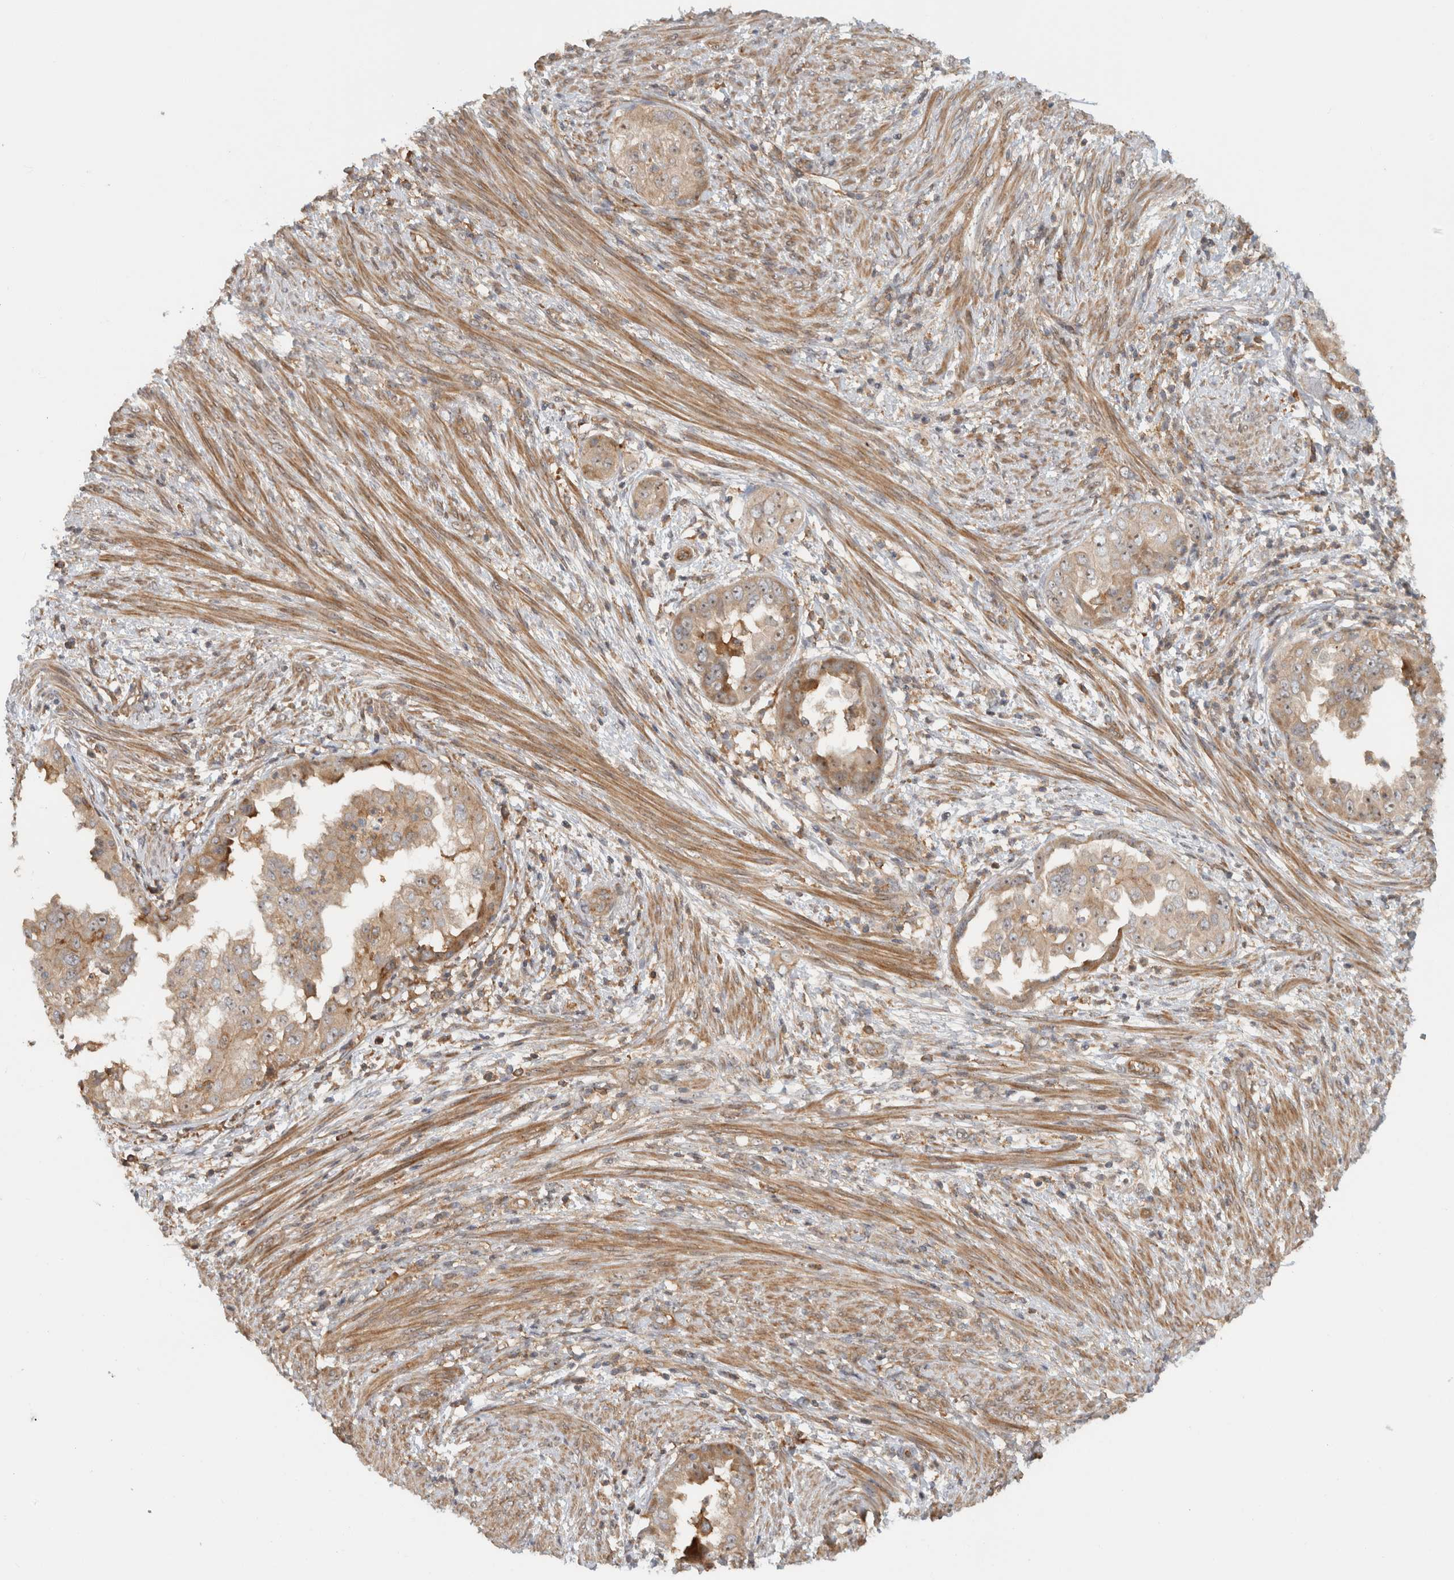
{"staining": {"intensity": "moderate", "quantity": ">75%", "location": "cytoplasmic/membranous,nuclear"}, "tissue": "endometrial cancer", "cell_type": "Tumor cells", "image_type": "cancer", "snomed": [{"axis": "morphology", "description": "Adenocarcinoma, NOS"}, {"axis": "topography", "description": "Endometrium"}], "caption": "IHC staining of endometrial adenocarcinoma, which displays medium levels of moderate cytoplasmic/membranous and nuclear expression in approximately >75% of tumor cells indicating moderate cytoplasmic/membranous and nuclear protein expression. The staining was performed using DAB (brown) for protein detection and nuclei were counterstained in hematoxylin (blue).", "gene": "WASF2", "patient": {"sex": "female", "age": 85}}